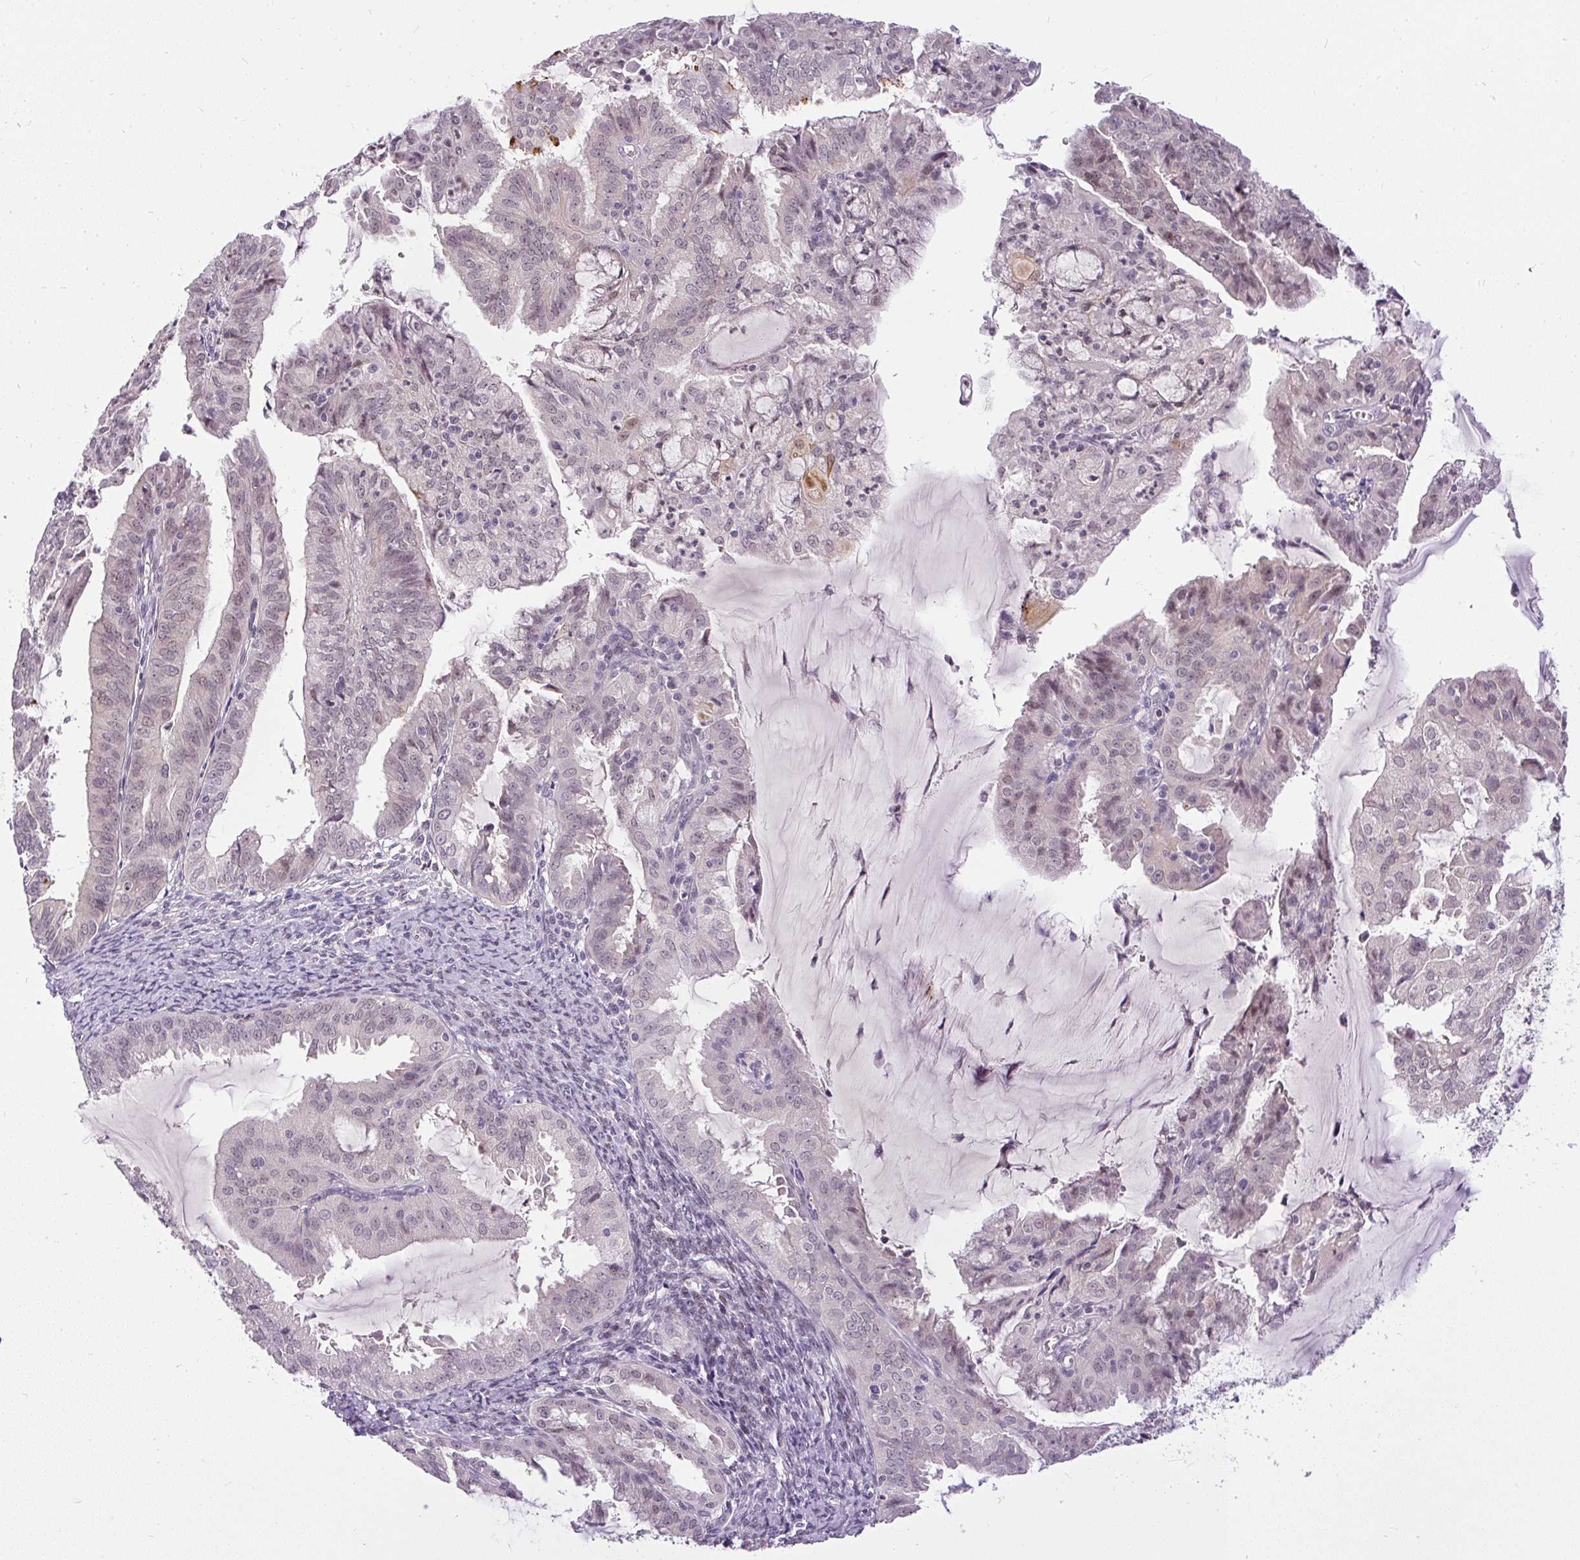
{"staining": {"intensity": "moderate", "quantity": "<25%", "location": "cytoplasmic/membranous,nuclear"}, "tissue": "endometrial cancer", "cell_type": "Tumor cells", "image_type": "cancer", "snomed": [{"axis": "morphology", "description": "Adenocarcinoma, NOS"}, {"axis": "topography", "description": "Endometrium"}], "caption": "This photomicrograph shows endometrial cancer stained with IHC to label a protein in brown. The cytoplasmic/membranous and nuclear of tumor cells show moderate positivity for the protein. Nuclei are counter-stained blue.", "gene": "FAM117B", "patient": {"sex": "female", "age": 70}}